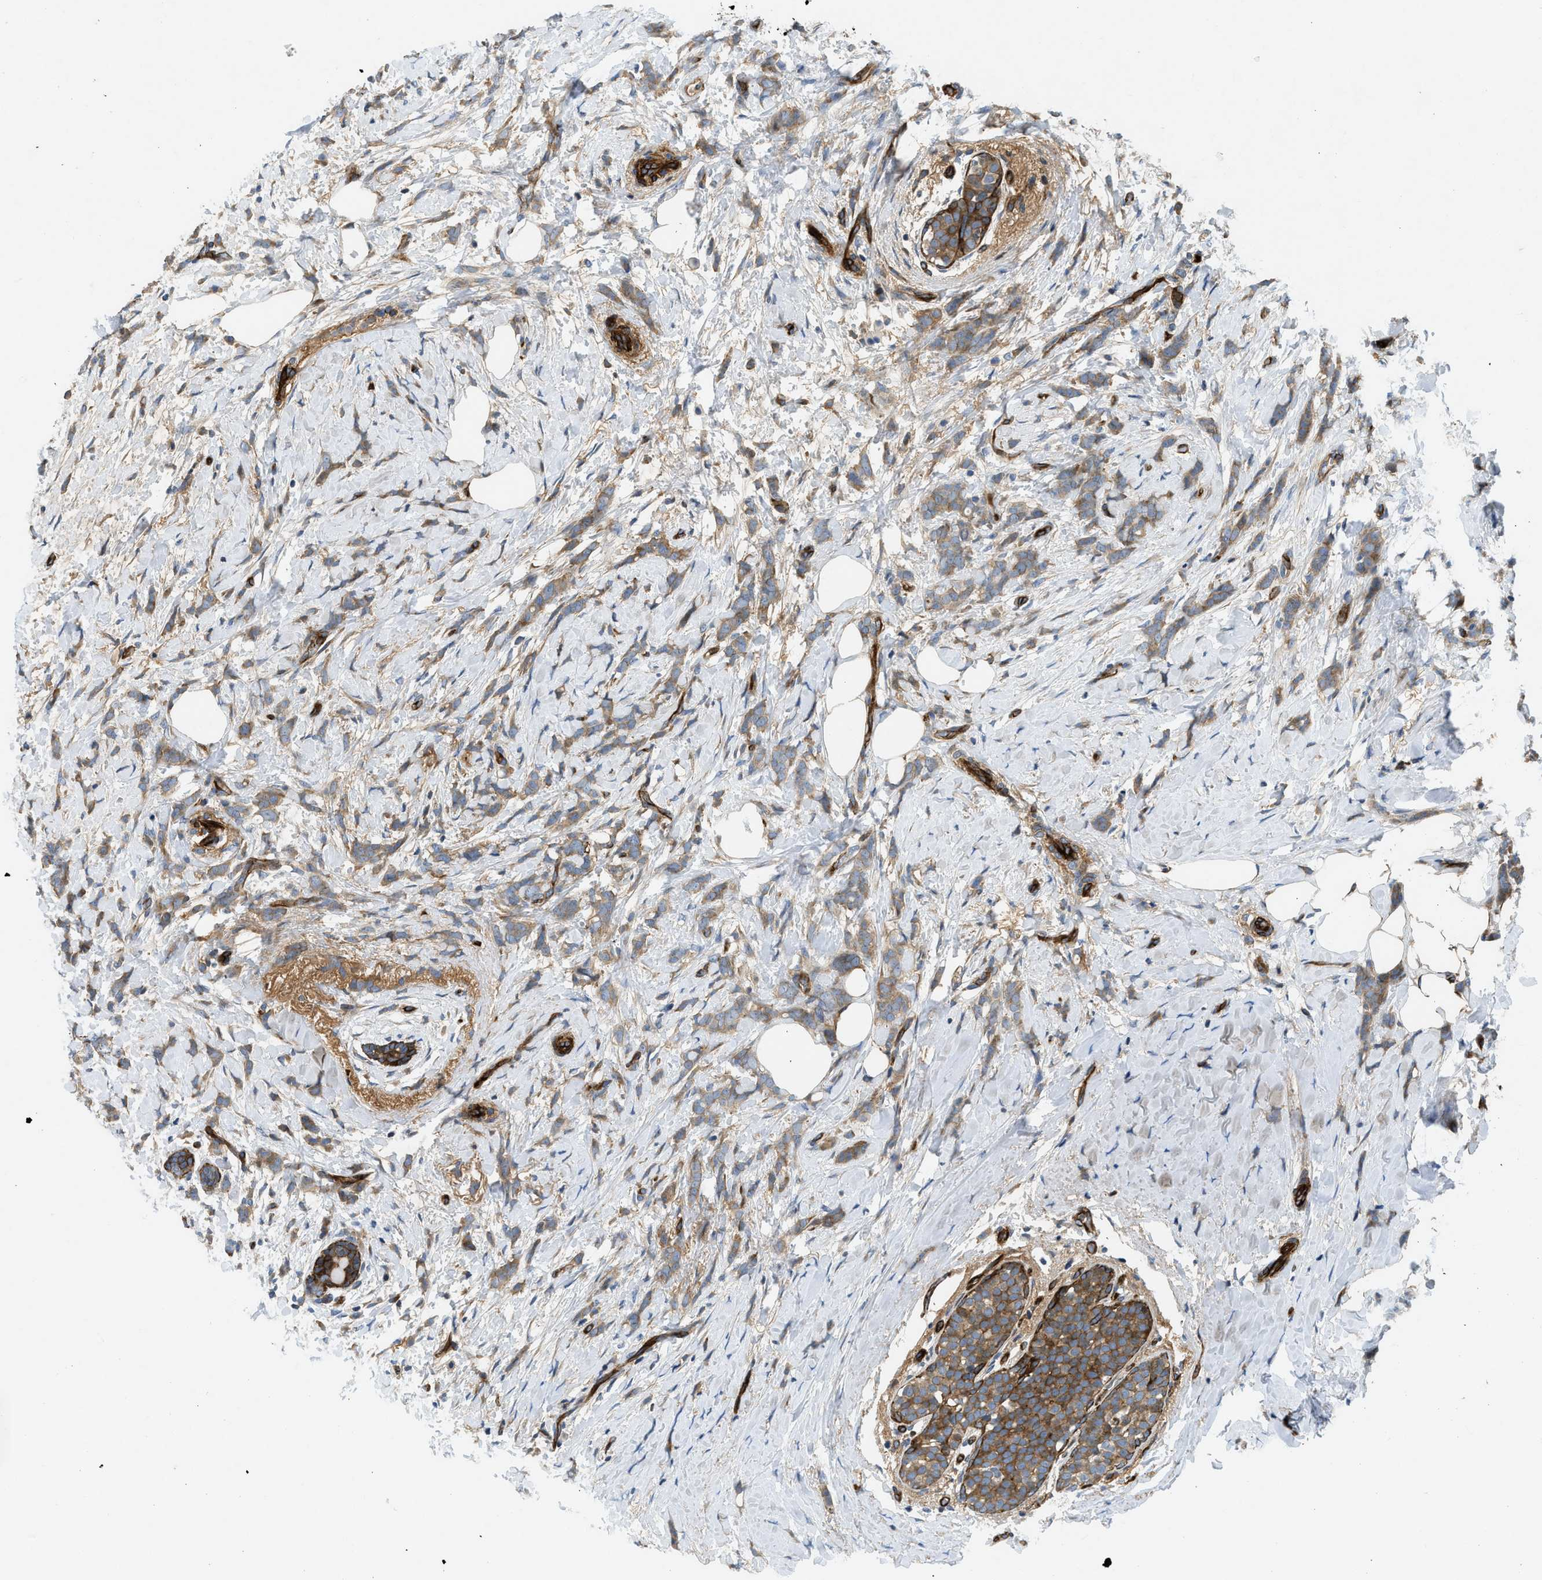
{"staining": {"intensity": "moderate", "quantity": ">75%", "location": "cytoplasmic/membranous"}, "tissue": "breast cancer", "cell_type": "Tumor cells", "image_type": "cancer", "snomed": [{"axis": "morphology", "description": "Lobular carcinoma, in situ"}, {"axis": "morphology", "description": "Lobular carcinoma"}, {"axis": "topography", "description": "Breast"}], "caption": "Moderate cytoplasmic/membranous positivity for a protein is identified in about >75% of tumor cells of breast cancer (lobular carcinoma) using immunohistochemistry.", "gene": "NYNRIN", "patient": {"sex": "female", "age": 41}}